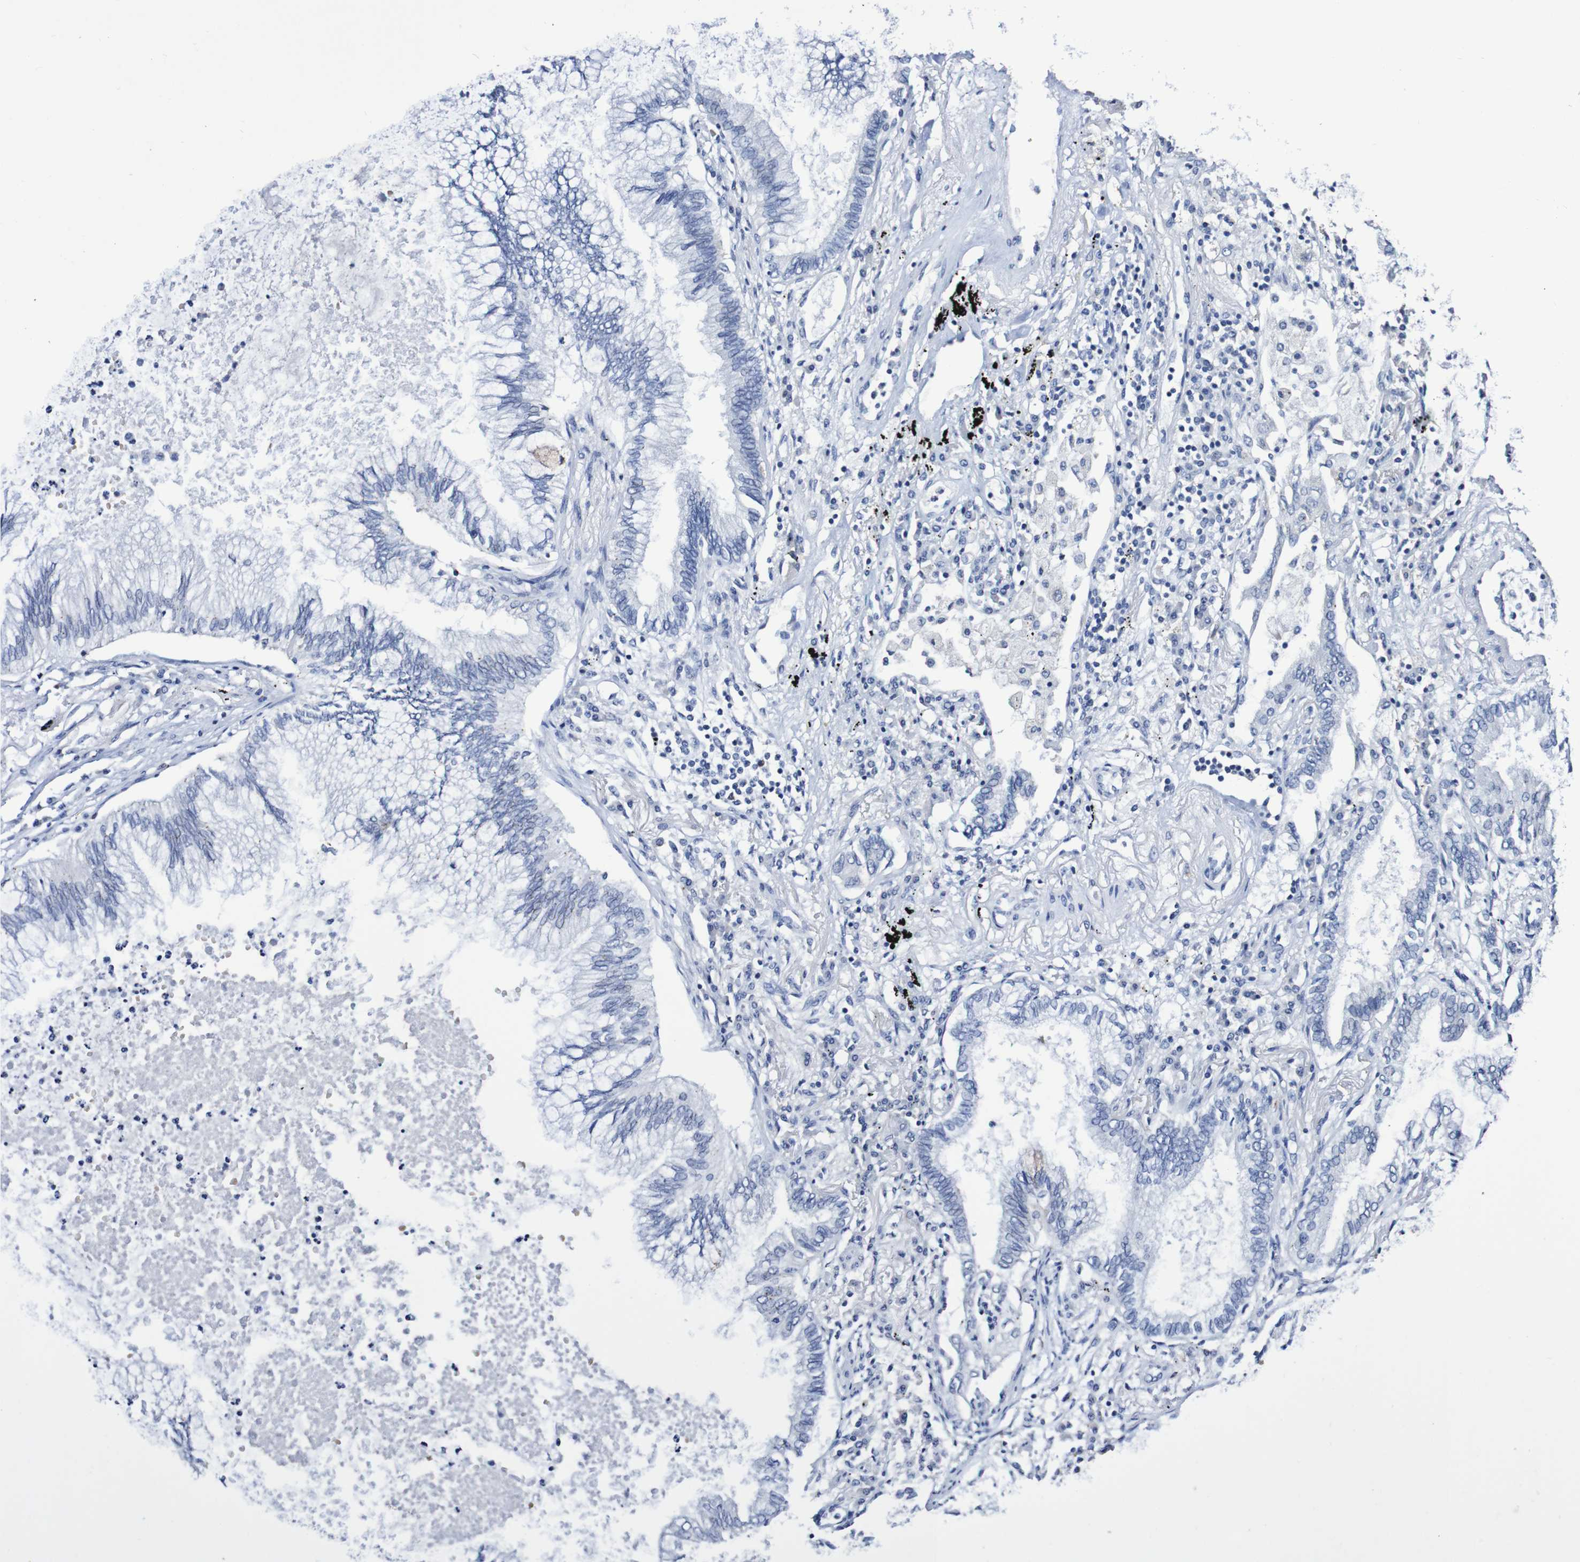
{"staining": {"intensity": "negative", "quantity": "none", "location": "none"}, "tissue": "lung cancer", "cell_type": "Tumor cells", "image_type": "cancer", "snomed": [{"axis": "morphology", "description": "Normal tissue, NOS"}, {"axis": "morphology", "description": "Adenocarcinoma, NOS"}, {"axis": "topography", "description": "Bronchus"}, {"axis": "topography", "description": "Lung"}], "caption": "The immunohistochemistry (IHC) image has no significant expression in tumor cells of adenocarcinoma (lung) tissue.", "gene": "SEZ6", "patient": {"sex": "female", "age": 70}}